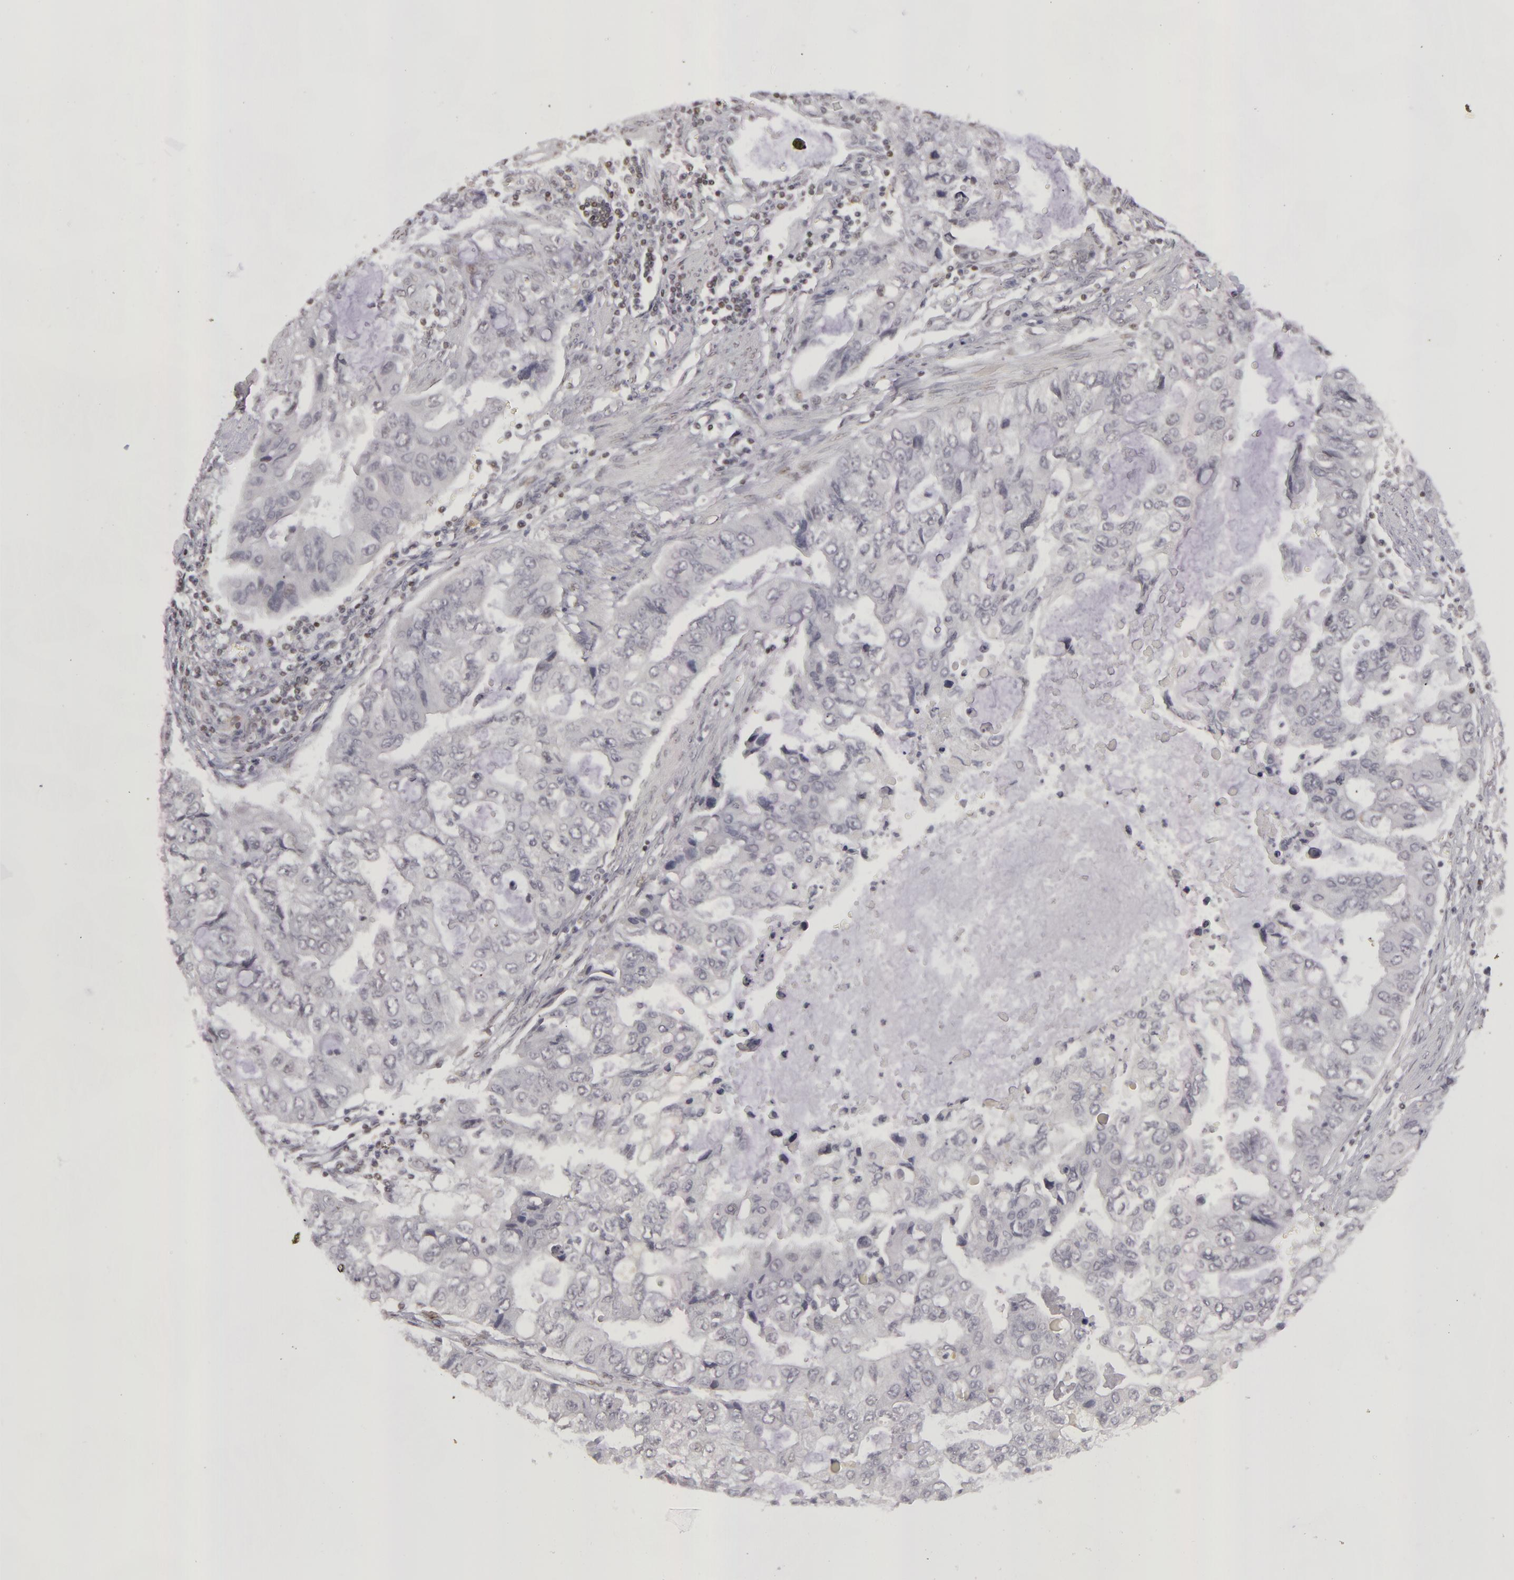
{"staining": {"intensity": "negative", "quantity": "none", "location": "none"}, "tissue": "stomach cancer", "cell_type": "Tumor cells", "image_type": "cancer", "snomed": [{"axis": "morphology", "description": "Adenocarcinoma, NOS"}, {"axis": "topography", "description": "Stomach, upper"}], "caption": "Human adenocarcinoma (stomach) stained for a protein using immunohistochemistry demonstrates no staining in tumor cells.", "gene": "RRP7A", "patient": {"sex": "female", "age": 52}}